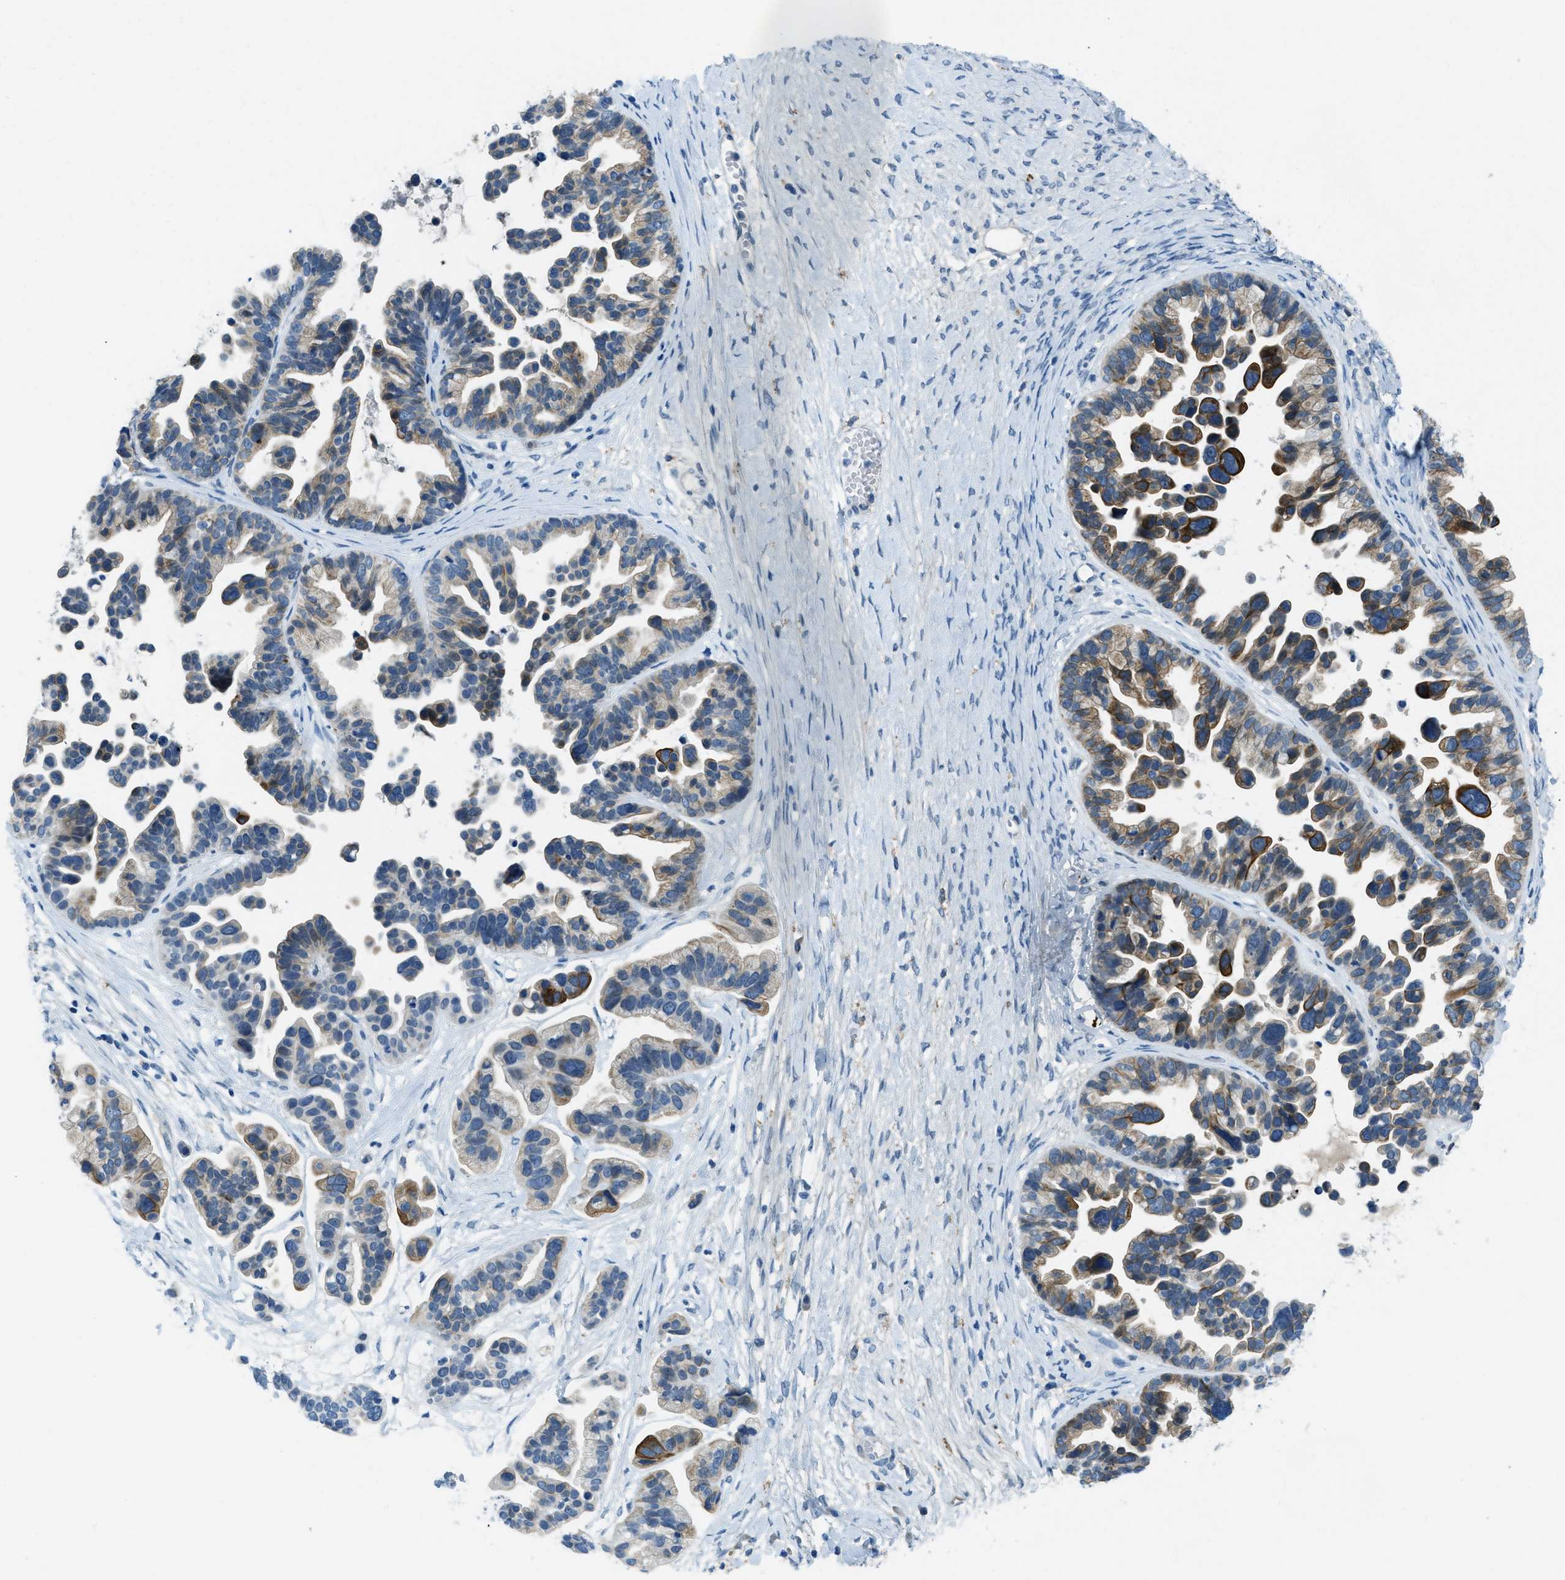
{"staining": {"intensity": "strong", "quantity": "25%-75%", "location": "cytoplasmic/membranous"}, "tissue": "ovarian cancer", "cell_type": "Tumor cells", "image_type": "cancer", "snomed": [{"axis": "morphology", "description": "Cystadenocarcinoma, serous, NOS"}, {"axis": "topography", "description": "Ovary"}], "caption": "Protein expression analysis of human ovarian serous cystadenocarcinoma reveals strong cytoplasmic/membranous positivity in about 25%-75% of tumor cells. (DAB (3,3'-diaminobenzidine) IHC with brightfield microscopy, high magnification).", "gene": "KLHL8", "patient": {"sex": "female", "age": 56}}